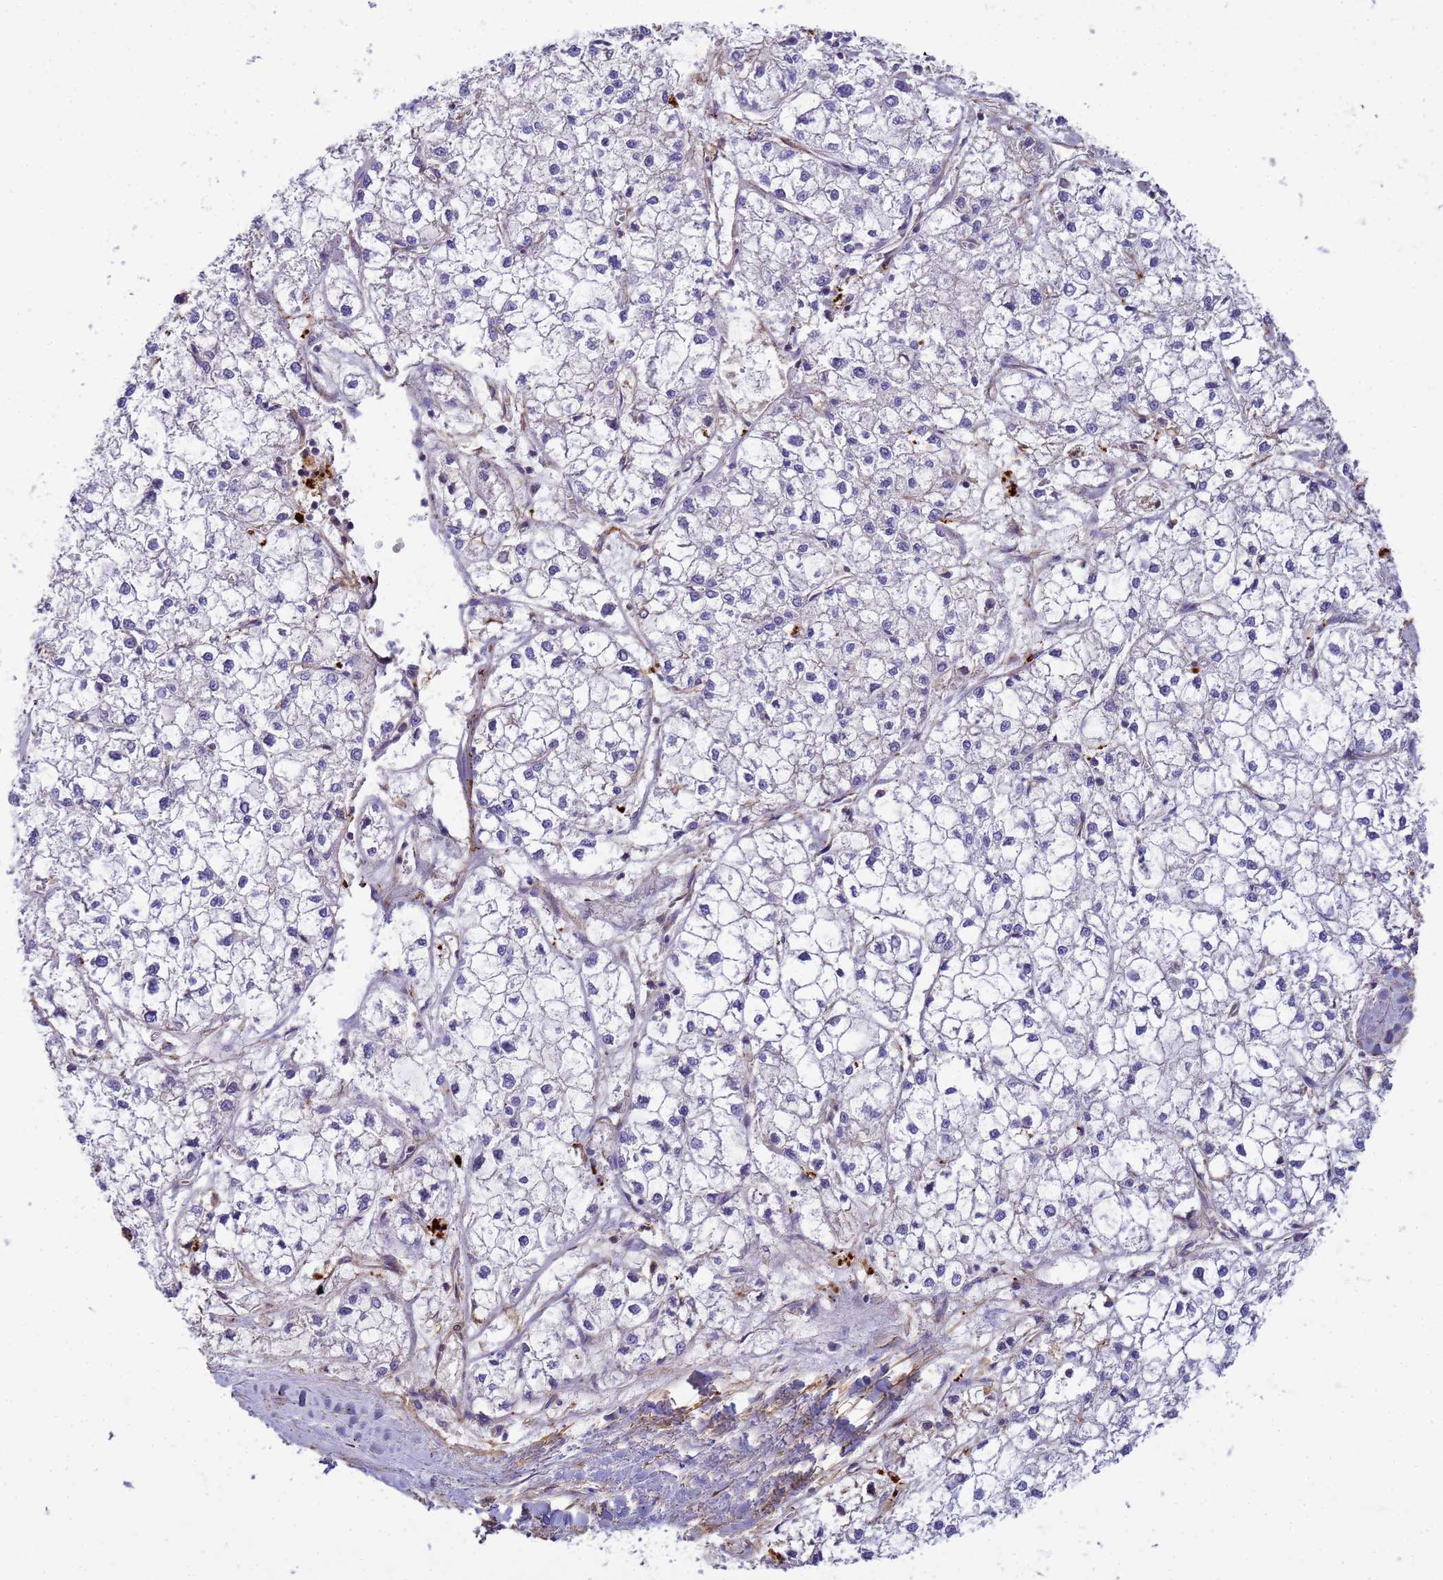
{"staining": {"intensity": "negative", "quantity": "none", "location": "none"}, "tissue": "liver cancer", "cell_type": "Tumor cells", "image_type": "cancer", "snomed": [{"axis": "morphology", "description": "Carcinoma, Hepatocellular, NOS"}, {"axis": "topography", "description": "Liver"}], "caption": "The histopathology image exhibits no staining of tumor cells in liver cancer.", "gene": "MYL12A", "patient": {"sex": "female", "age": 43}}